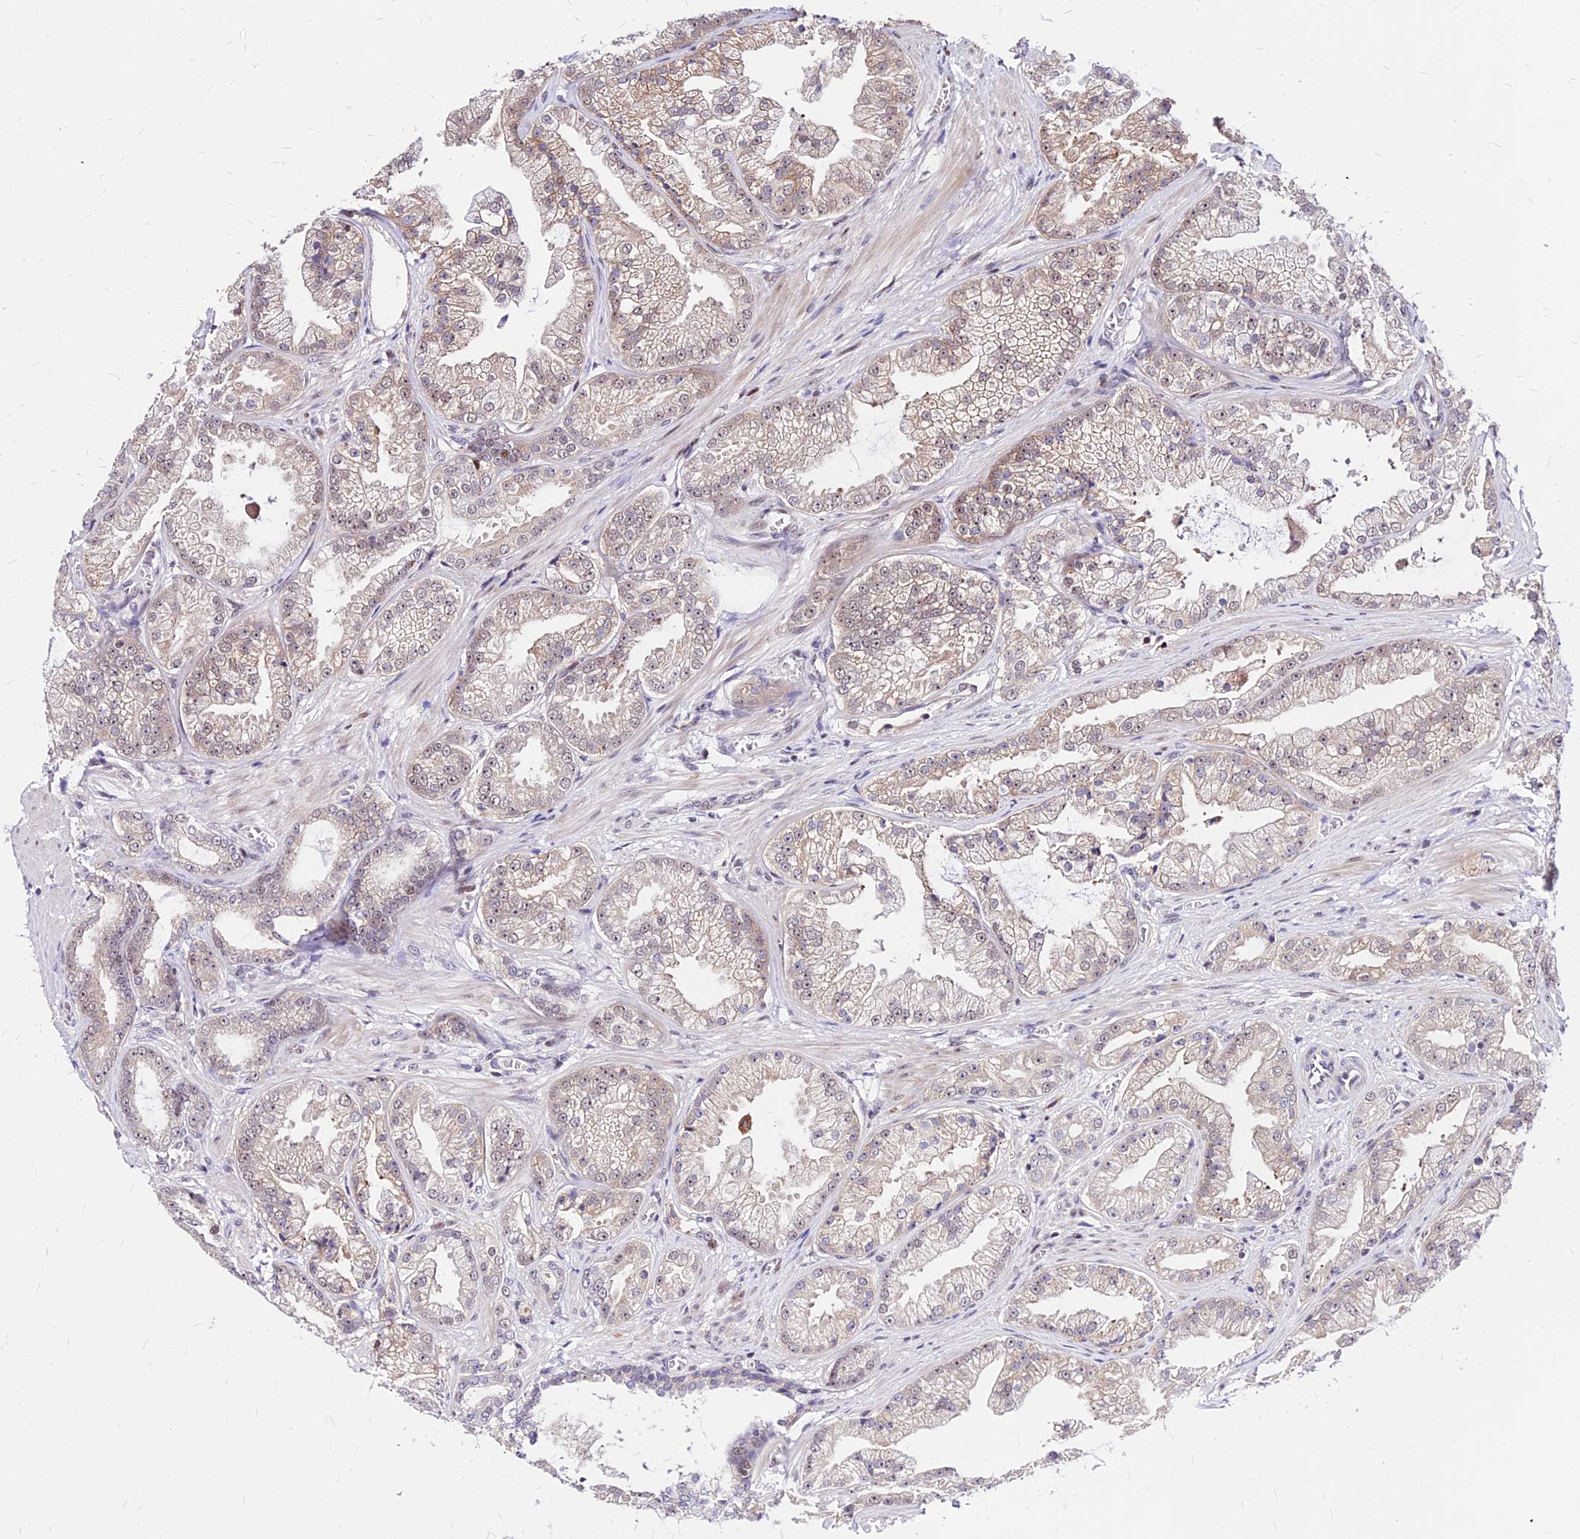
{"staining": {"intensity": "weak", "quantity": "<25%", "location": "cytoplasmic/membranous,nuclear"}, "tissue": "prostate cancer", "cell_type": "Tumor cells", "image_type": "cancer", "snomed": [{"axis": "morphology", "description": "Adenocarcinoma, Low grade"}, {"axis": "topography", "description": "Prostate"}], "caption": "A high-resolution micrograph shows IHC staining of prostate cancer (low-grade adenocarcinoma), which demonstrates no significant staining in tumor cells.", "gene": "DDX55", "patient": {"sex": "male", "age": 57}}